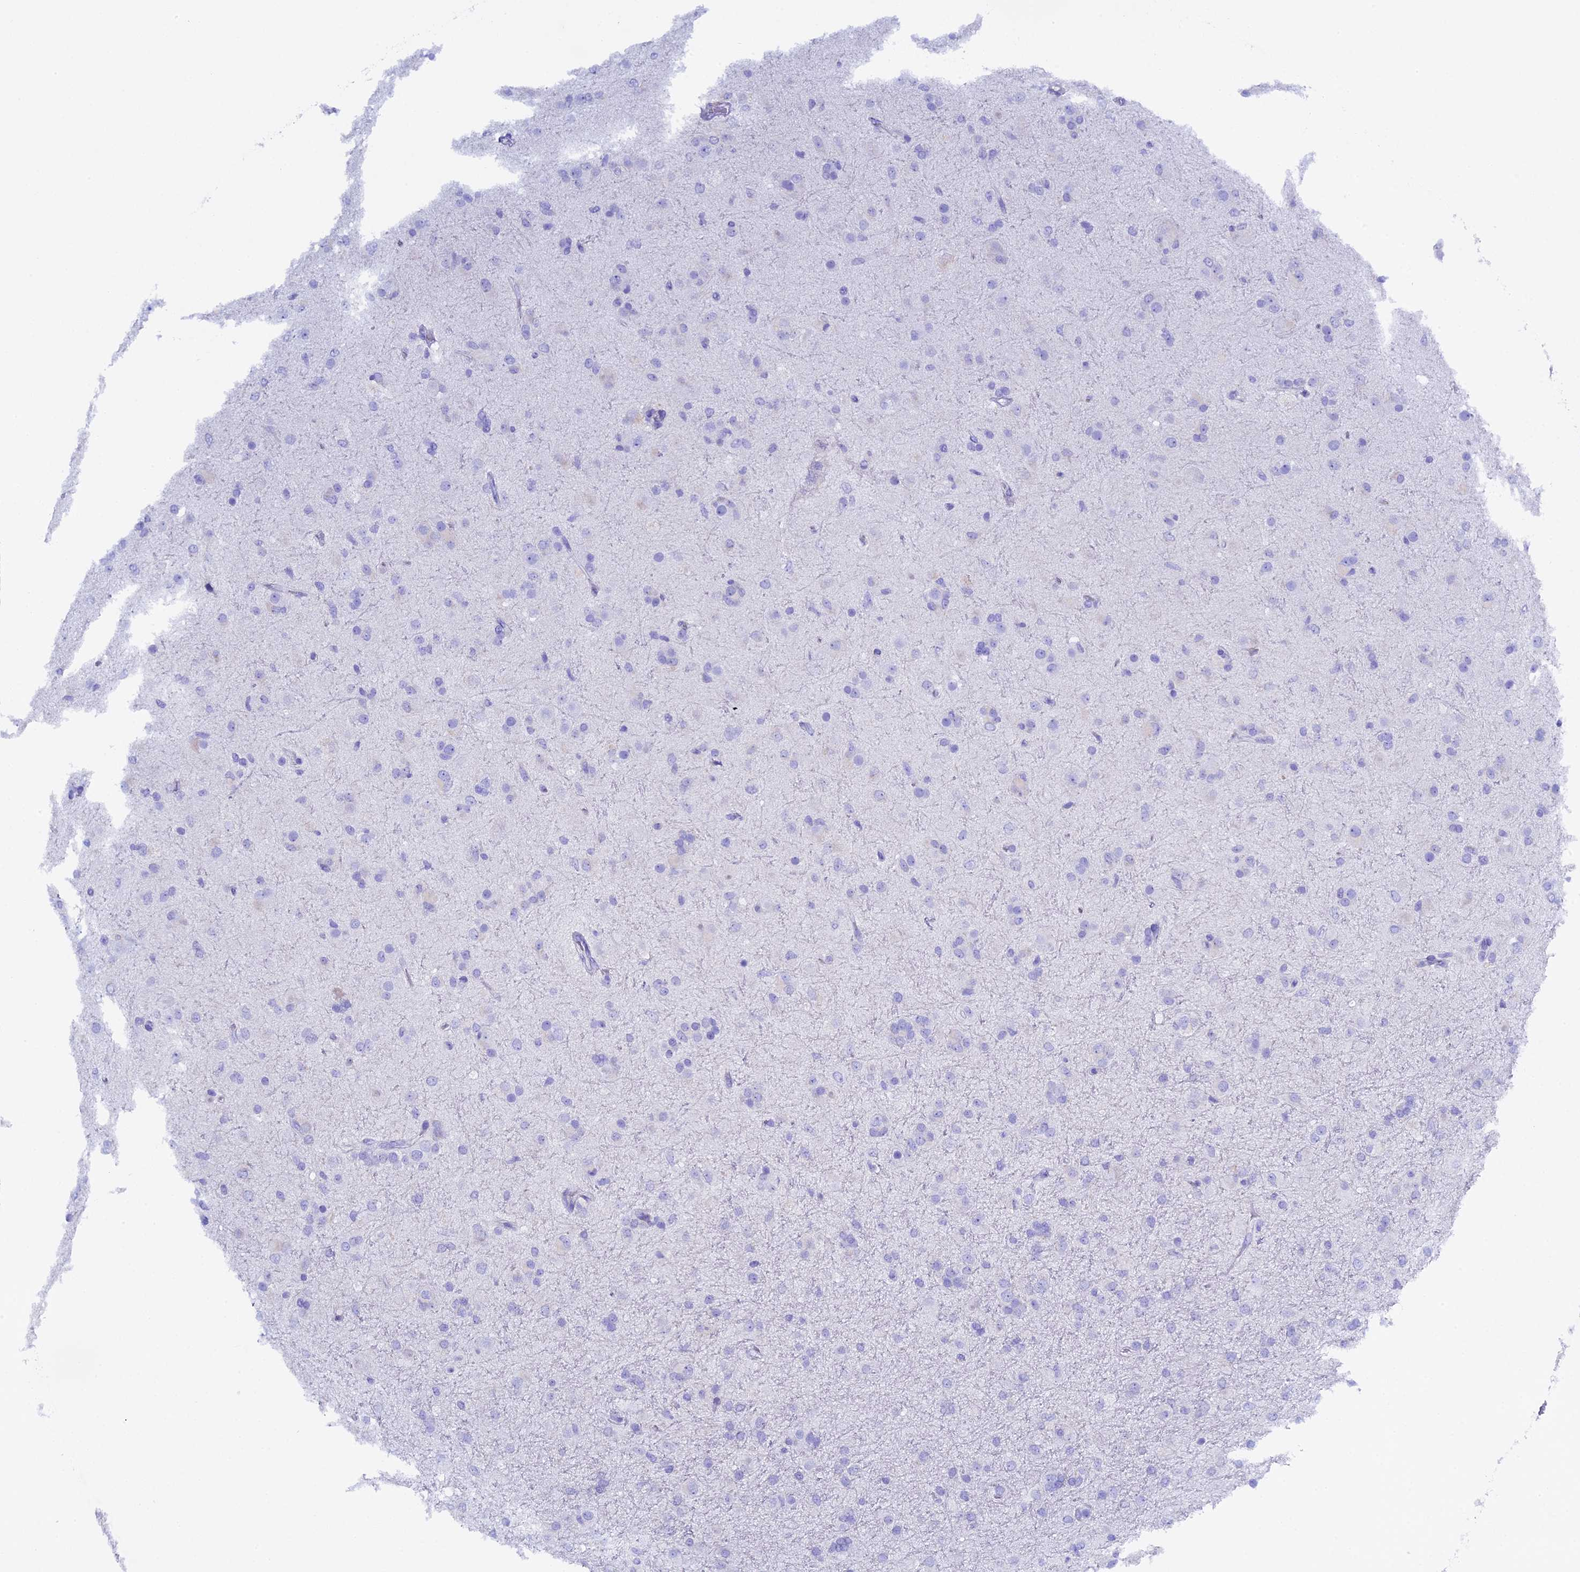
{"staining": {"intensity": "negative", "quantity": "none", "location": "none"}, "tissue": "glioma", "cell_type": "Tumor cells", "image_type": "cancer", "snomed": [{"axis": "morphology", "description": "Glioma, malignant, Low grade"}, {"axis": "topography", "description": "Brain"}], "caption": "This is an immunohistochemistry micrograph of human glioma. There is no positivity in tumor cells.", "gene": "FKBP11", "patient": {"sex": "male", "age": 65}}